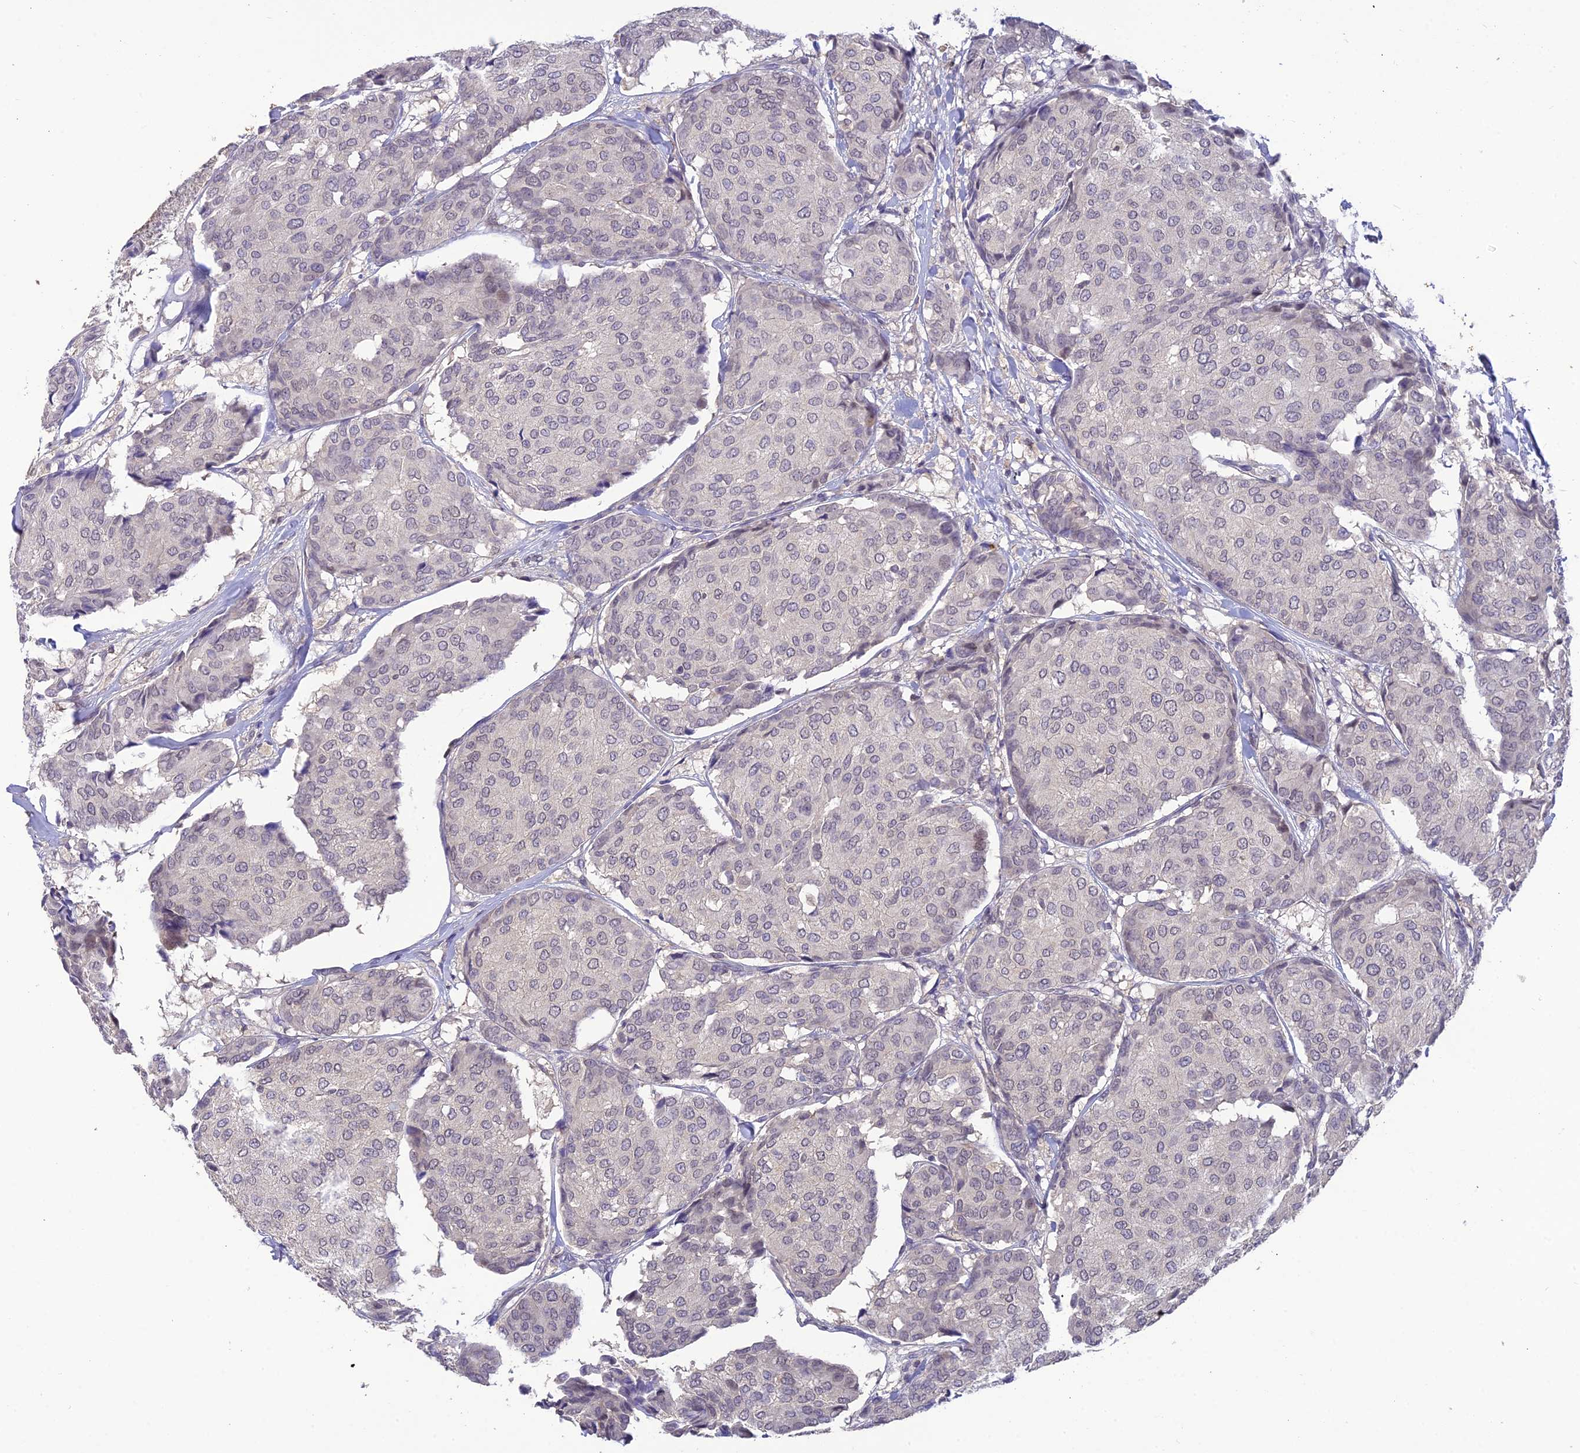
{"staining": {"intensity": "negative", "quantity": "none", "location": "none"}, "tissue": "breast cancer", "cell_type": "Tumor cells", "image_type": "cancer", "snomed": [{"axis": "morphology", "description": "Duct carcinoma"}, {"axis": "topography", "description": "Breast"}], "caption": "The micrograph displays no staining of tumor cells in invasive ductal carcinoma (breast).", "gene": "BMT2", "patient": {"sex": "female", "age": 75}}